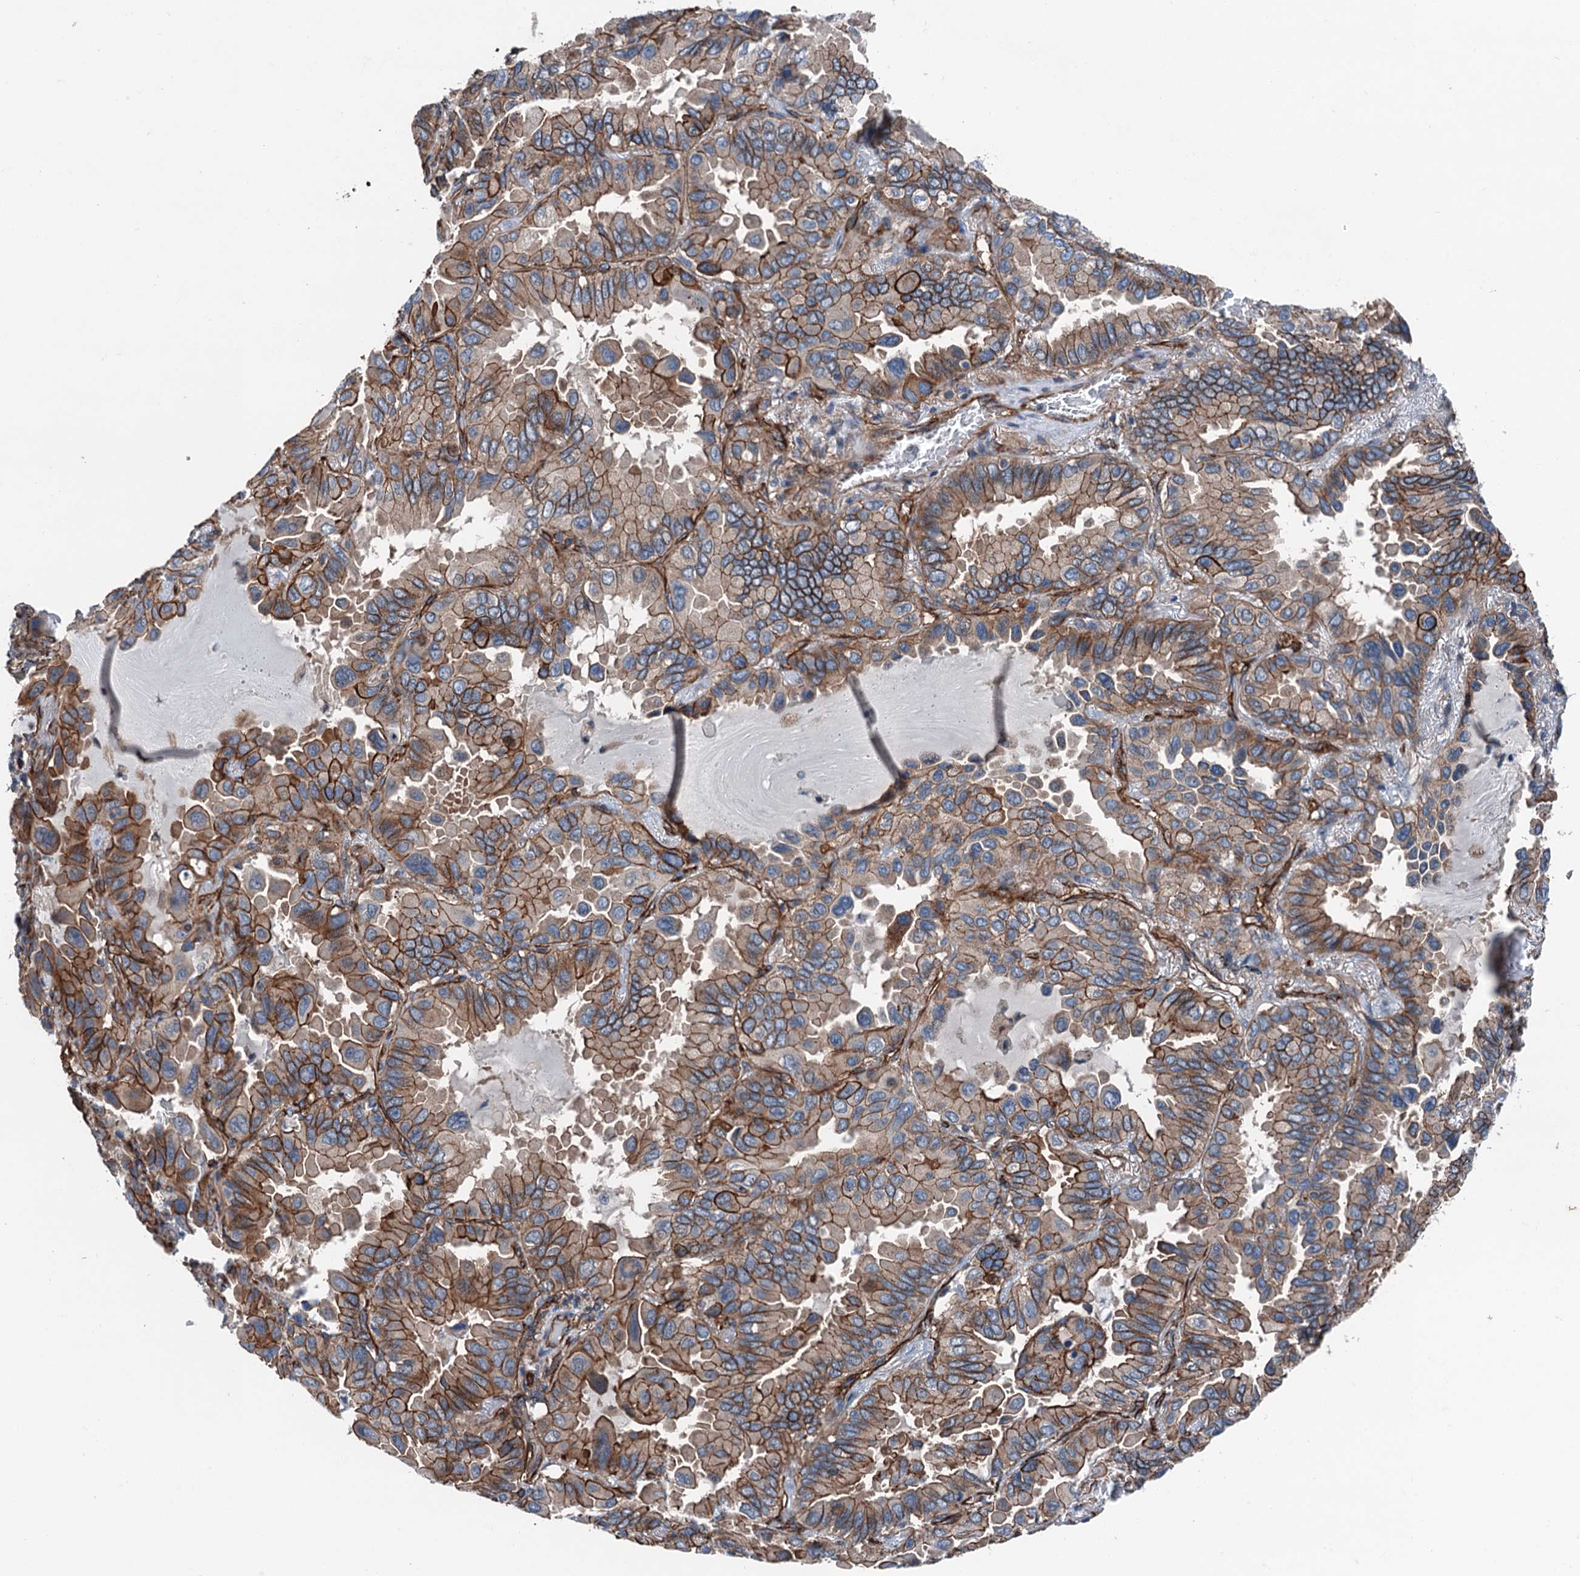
{"staining": {"intensity": "moderate", "quantity": ">75%", "location": "cytoplasmic/membranous"}, "tissue": "lung cancer", "cell_type": "Tumor cells", "image_type": "cancer", "snomed": [{"axis": "morphology", "description": "Adenocarcinoma, NOS"}, {"axis": "topography", "description": "Lung"}], "caption": "A medium amount of moderate cytoplasmic/membranous staining is appreciated in about >75% of tumor cells in adenocarcinoma (lung) tissue.", "gene": "NMRAL1", "patient": {"sex": "male", "age": 64}}